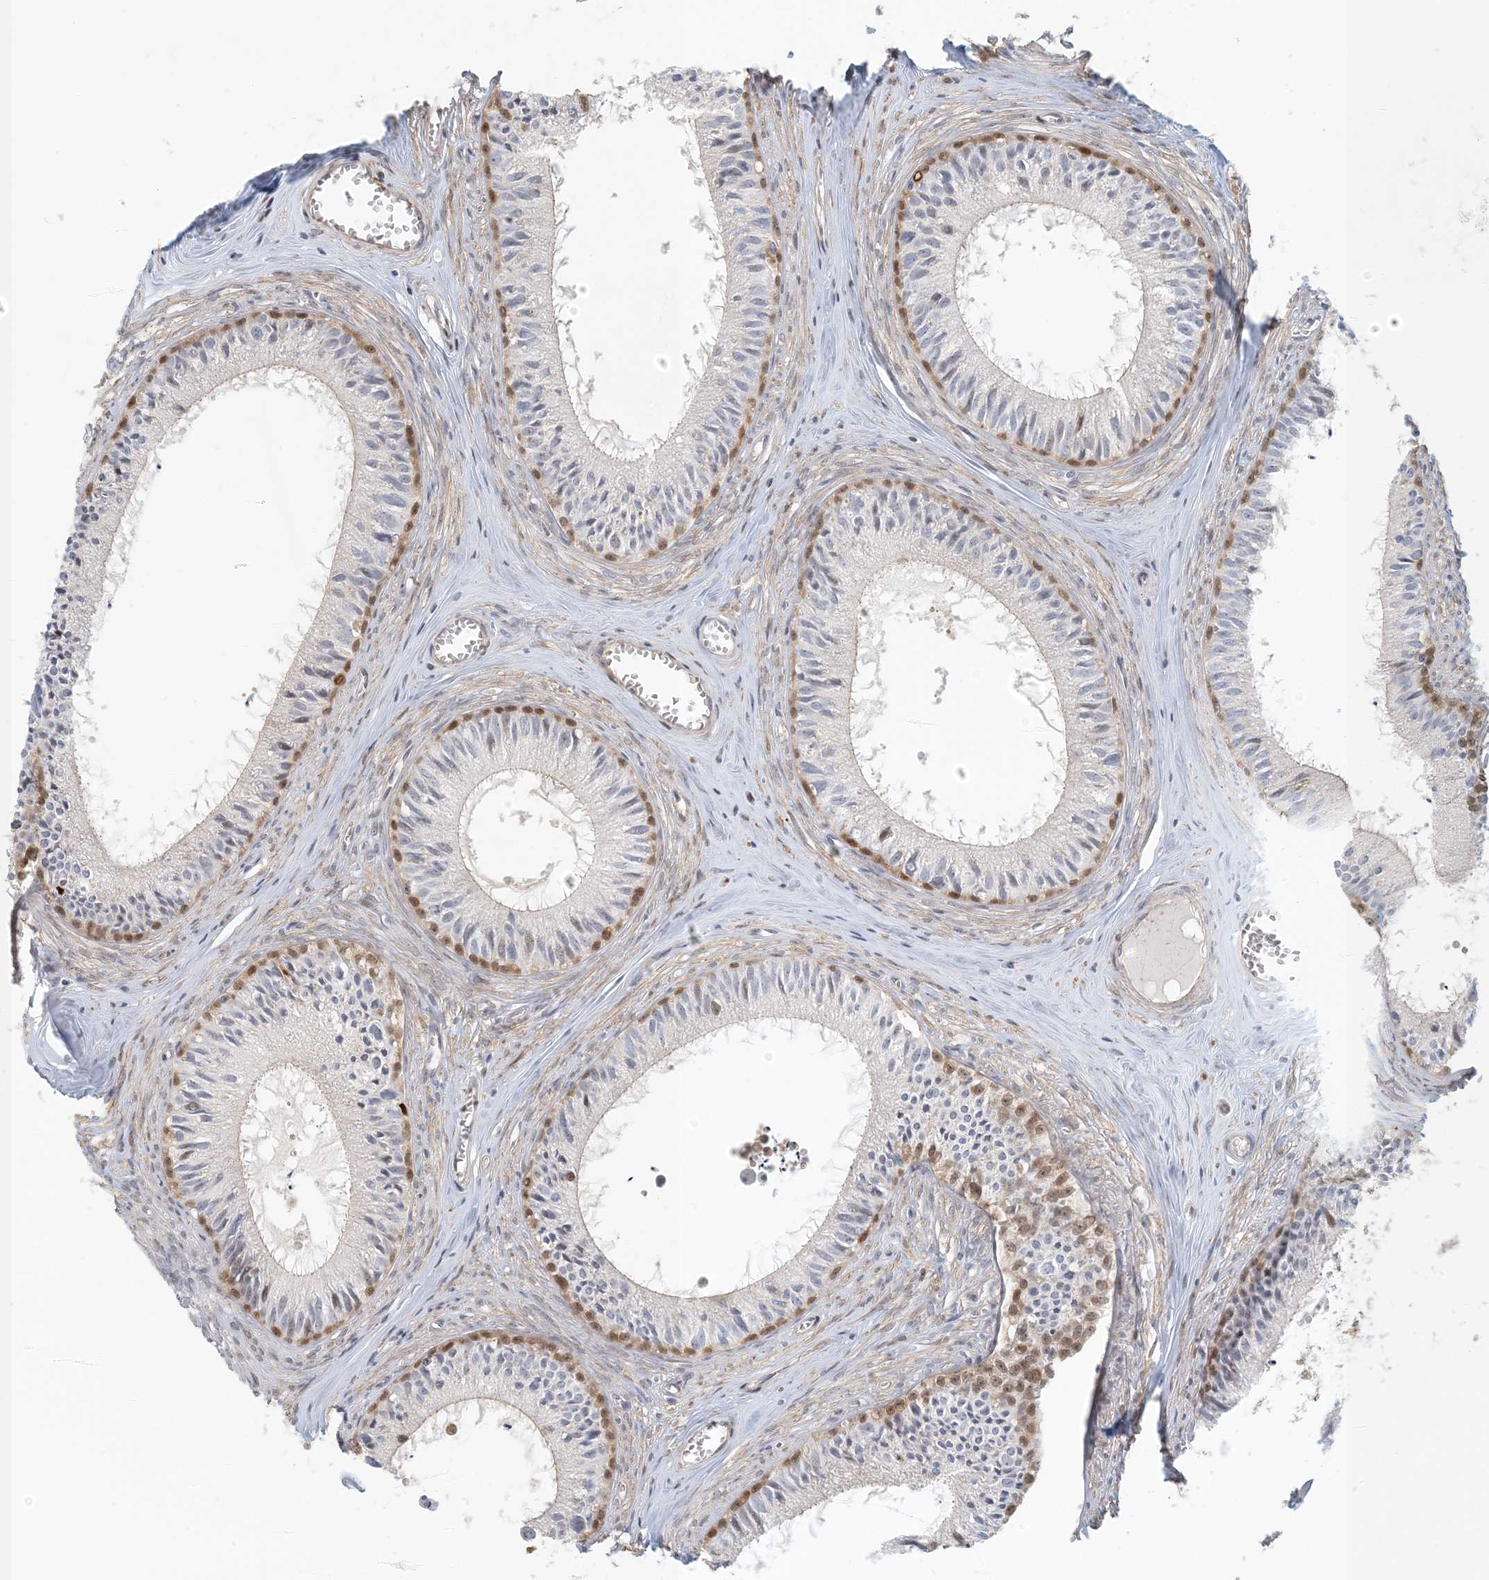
{"staining": {"intensity": "strong", "quantity": "<25%", "location": "cytoplasmic/membranous,nuclear"}, "tissue": "epididymis", "cell_type": "Glandular cells", "image_type": "normal", "snomed": [{"axis": "morphology", "description": "Normal tissue, NOS"}, {"axis": "topography", "description": "Epididymis"}], "caption": "Strong cytoplasmic/membranous,nuclear staining for a protein is identified in approximately <25% of glandular cells of normal epididymis using IHC.", "gene": "MAPKBP1", "patient": {"sex": "male", "age": 36}}